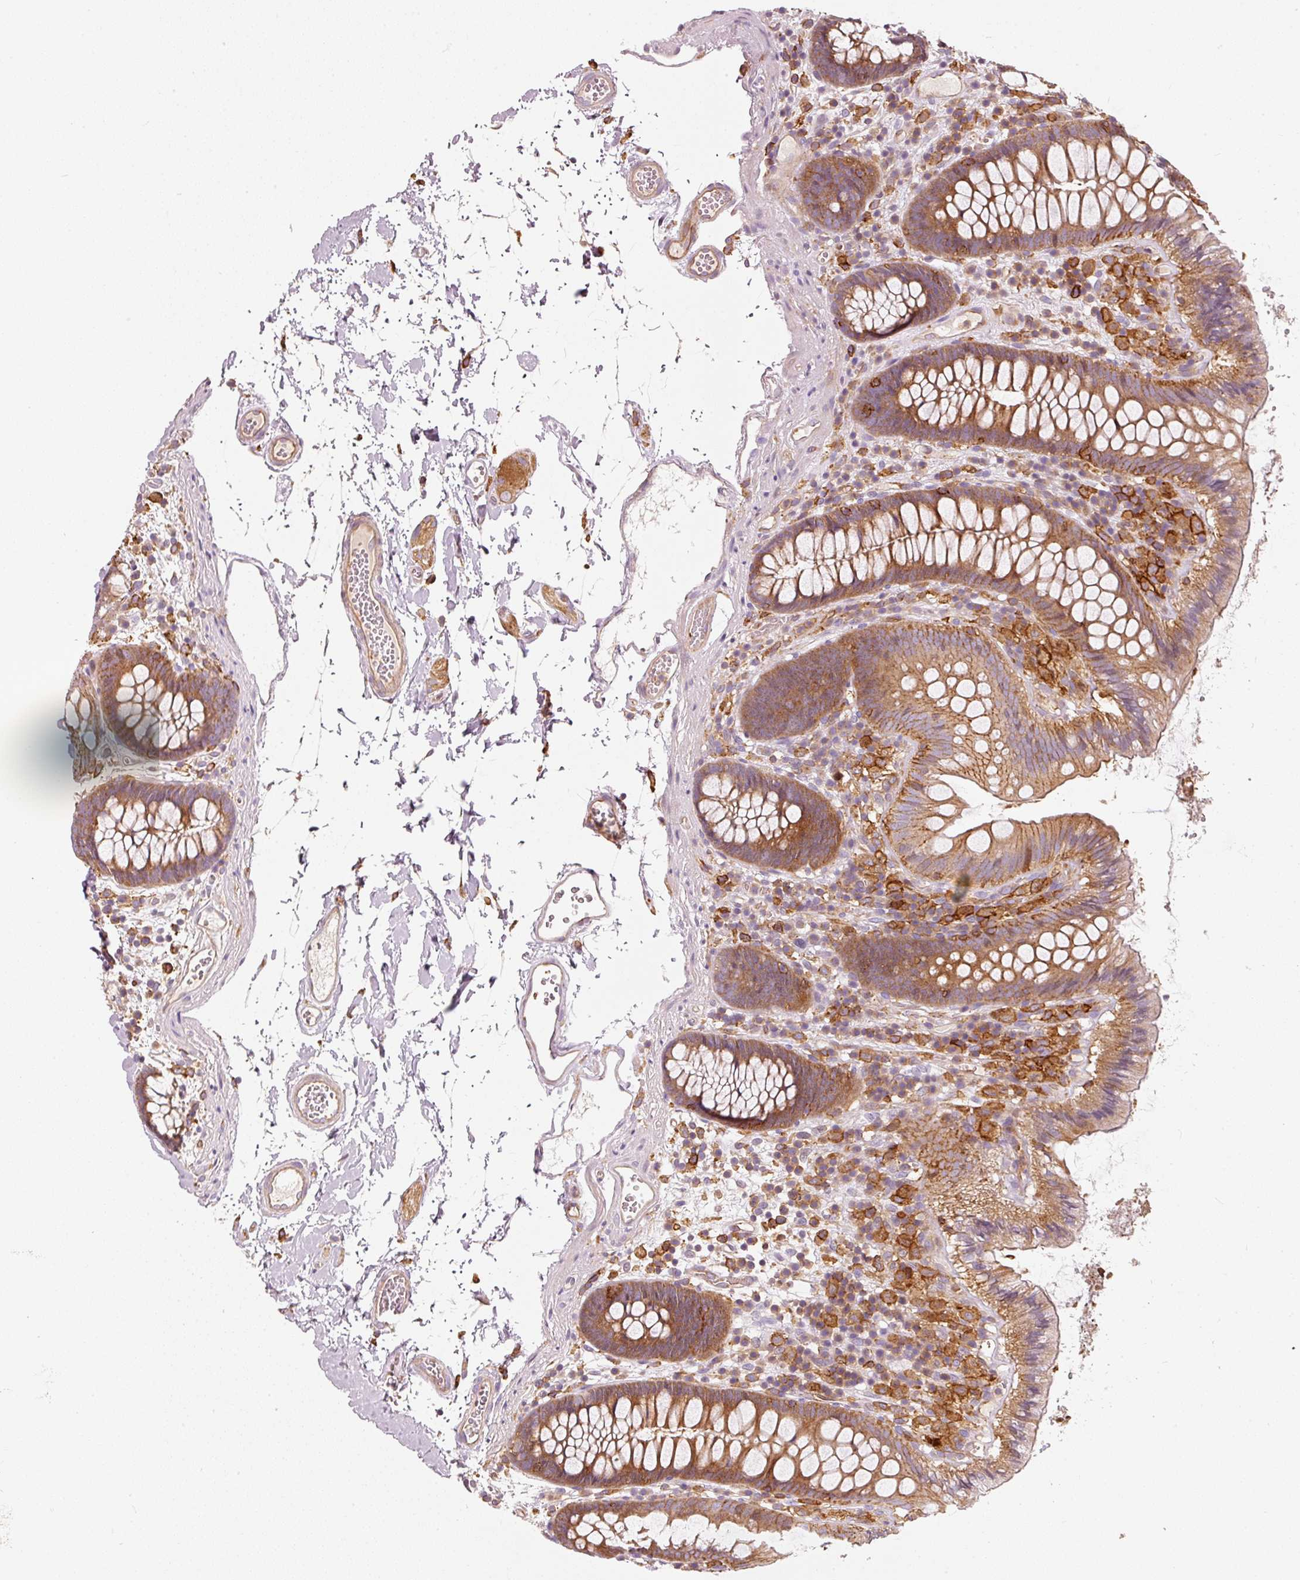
{"staining": {"intensity": "moderate", "quantity": ">75%", "location": "cytoplasmic/membranous"}, "tissue": "colon", "cell_type": "Endothelial cells", "image_type": "normal", "snomed": [{"axis": "morphology", "description": "Normal tissue, NOS"}, {"axis": "topography", "description": "Colon"}], "caption": "The image reveals a brown stain indicating the presence of a protein in the cytoplasmic/membranous of endothelial cells in colon. The protein is shown in brown color, while the nuclei are stained blue.", "gene": "IQGAP2", "patient": {"sex": "male", "age": 84}}